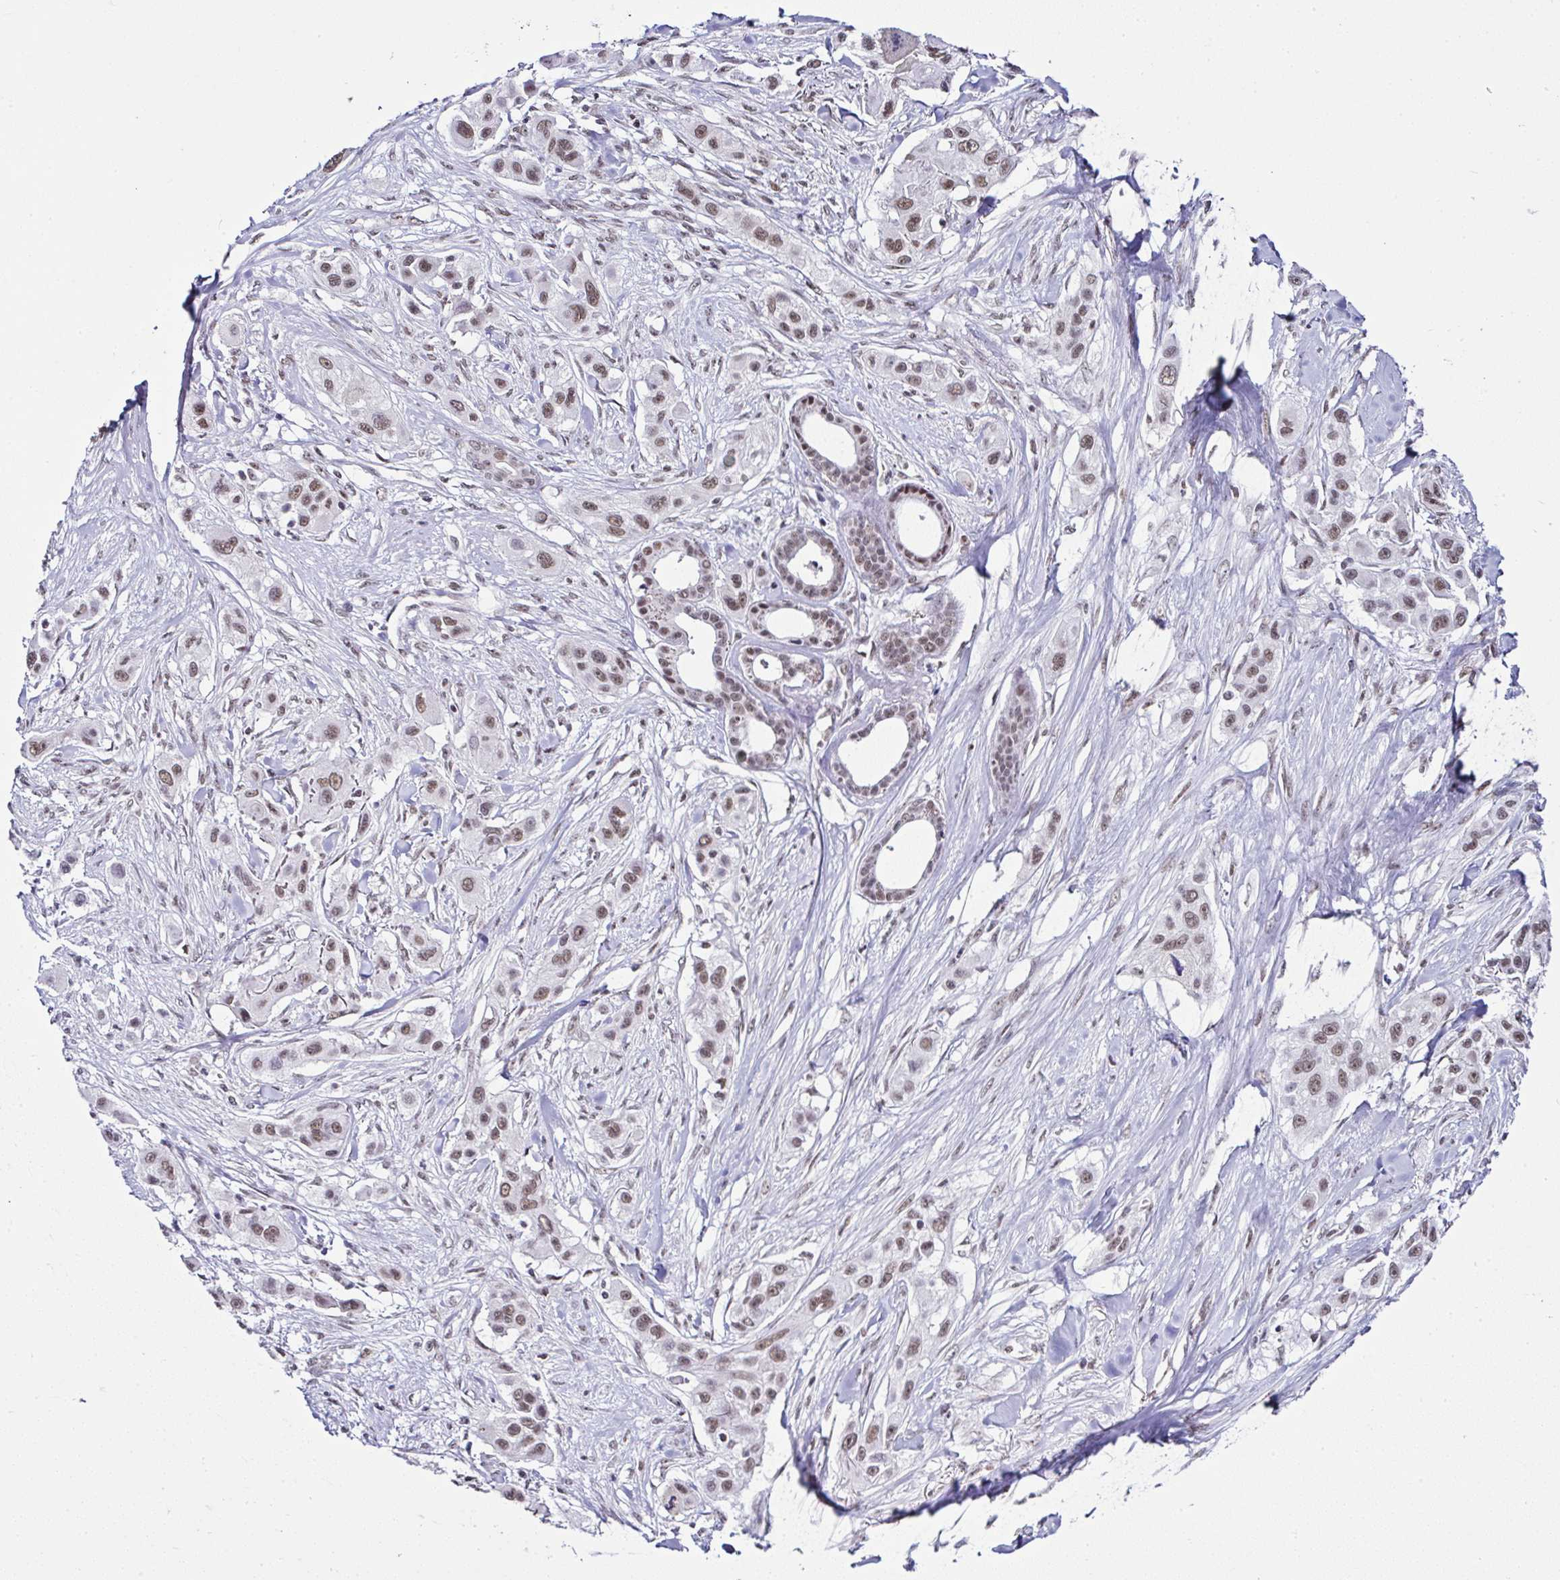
{"staining": {"intensity": "moderate", "quantity": ">75%", "location": "nuclear"}, "tissue": "skin cancer", "cell_type": "Tumor cells", "image_type": "cancer", "snomed": [{"axis": "morphology", "description": "Squamous cell carcinoma, NOS"}, {"axis": "topography", "description": "Skin"}], "caption": "The immunohistochemical stain labels moderate nuclear positivity in tumor cells of skin cancer tissue.", "gene": "PTPN2", "patient": {"sex": "male", "age": 63}}